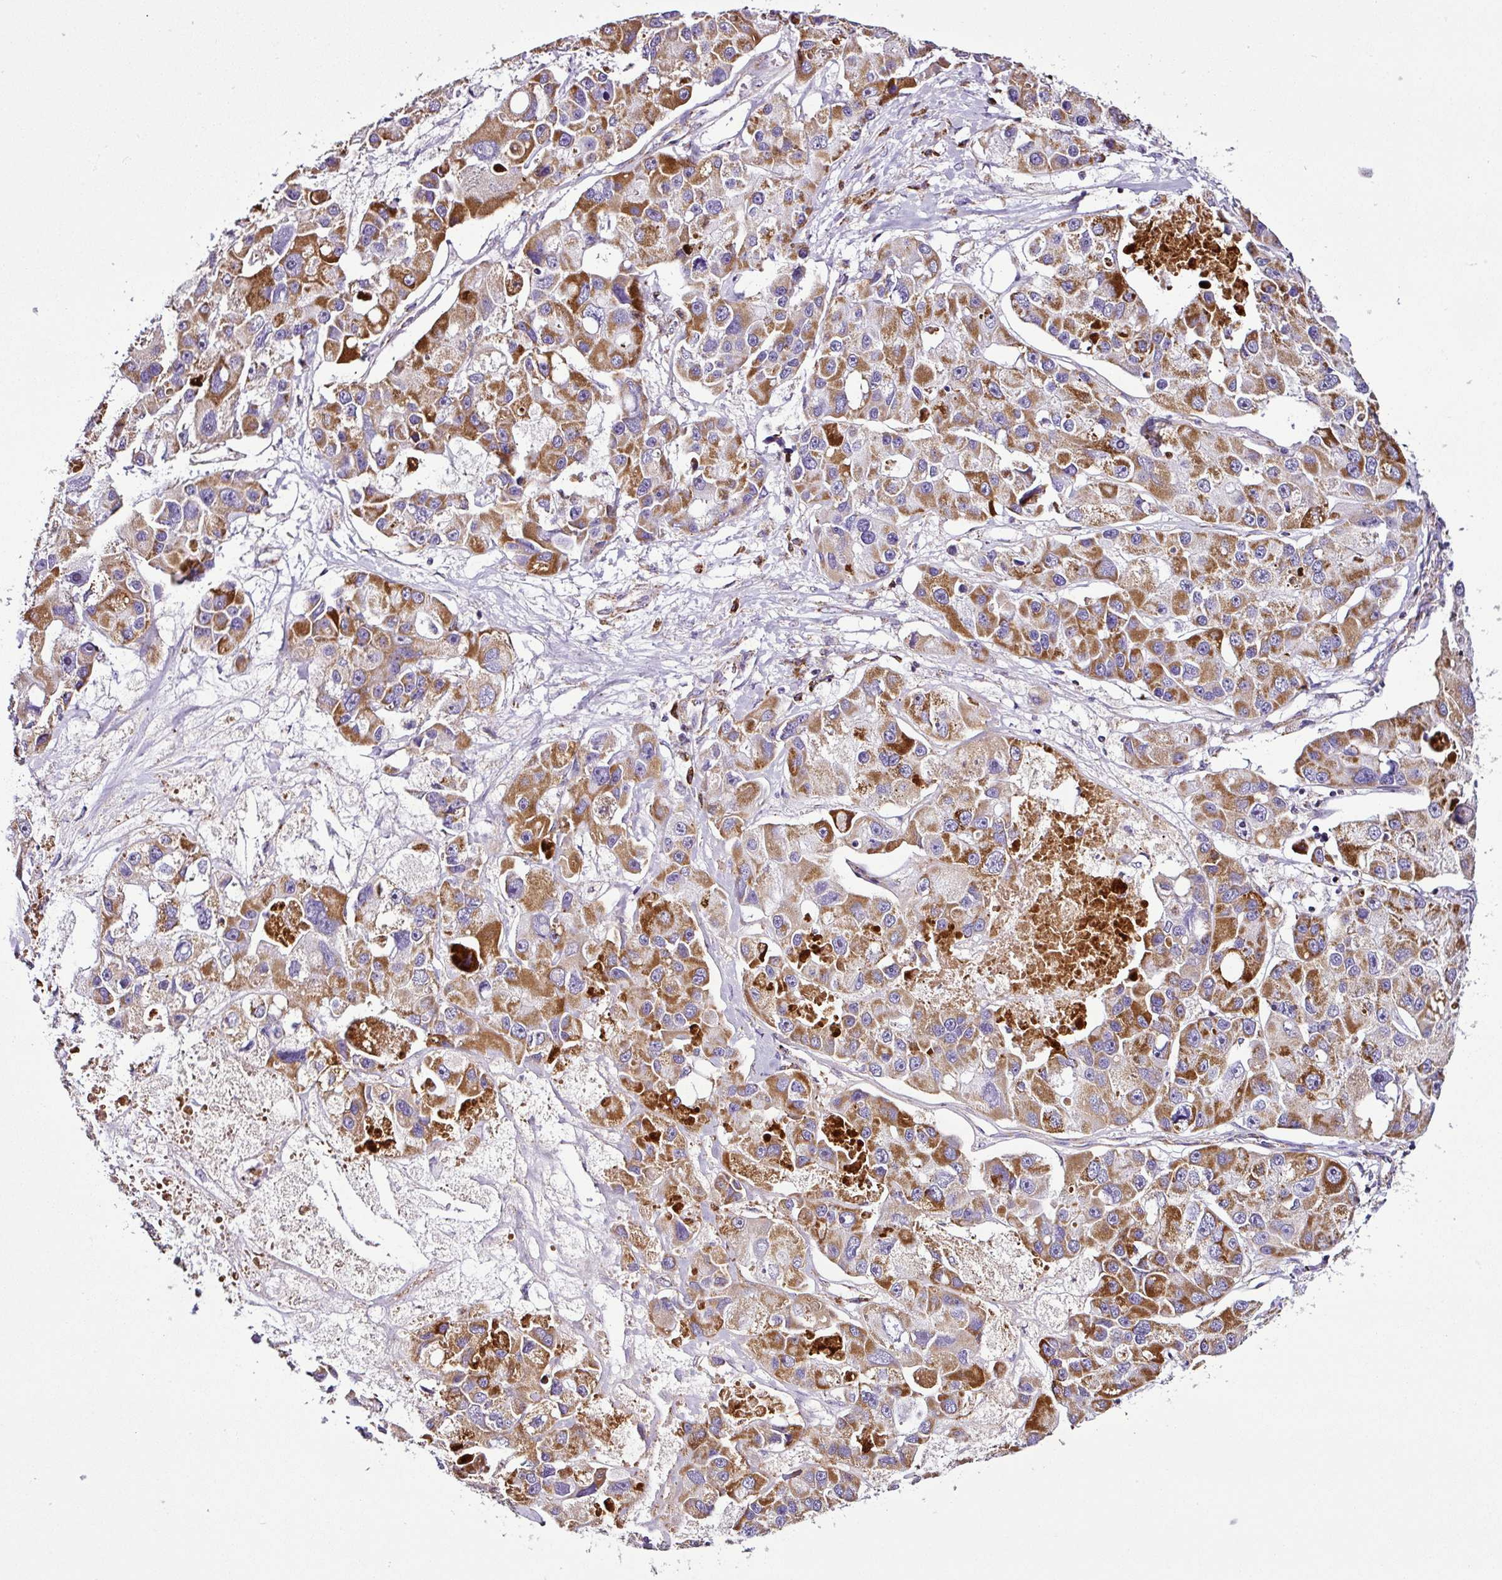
{"staining": {"intensity": "strong", "quantity": "25%-75%", "location": "cytoplasmic/membranous"}, "tissue": "lung cancer", "cell_type": "Tumor cells", "image_type": "cancer", "snomed": [{"axis": "morphology", "description": "Adenocarcinoma, NOS"}, {"axis": "topography", "description": "Lung"}], "caption": "Brown immunohistochemical staining in adenocarcinoma (lung) demonstrates strong cytoplasmic/membranous staining in about 25%-75% of tumor cells.", "gene": "DPAGT1", "patient": {"sex": "female", "age": 54}}